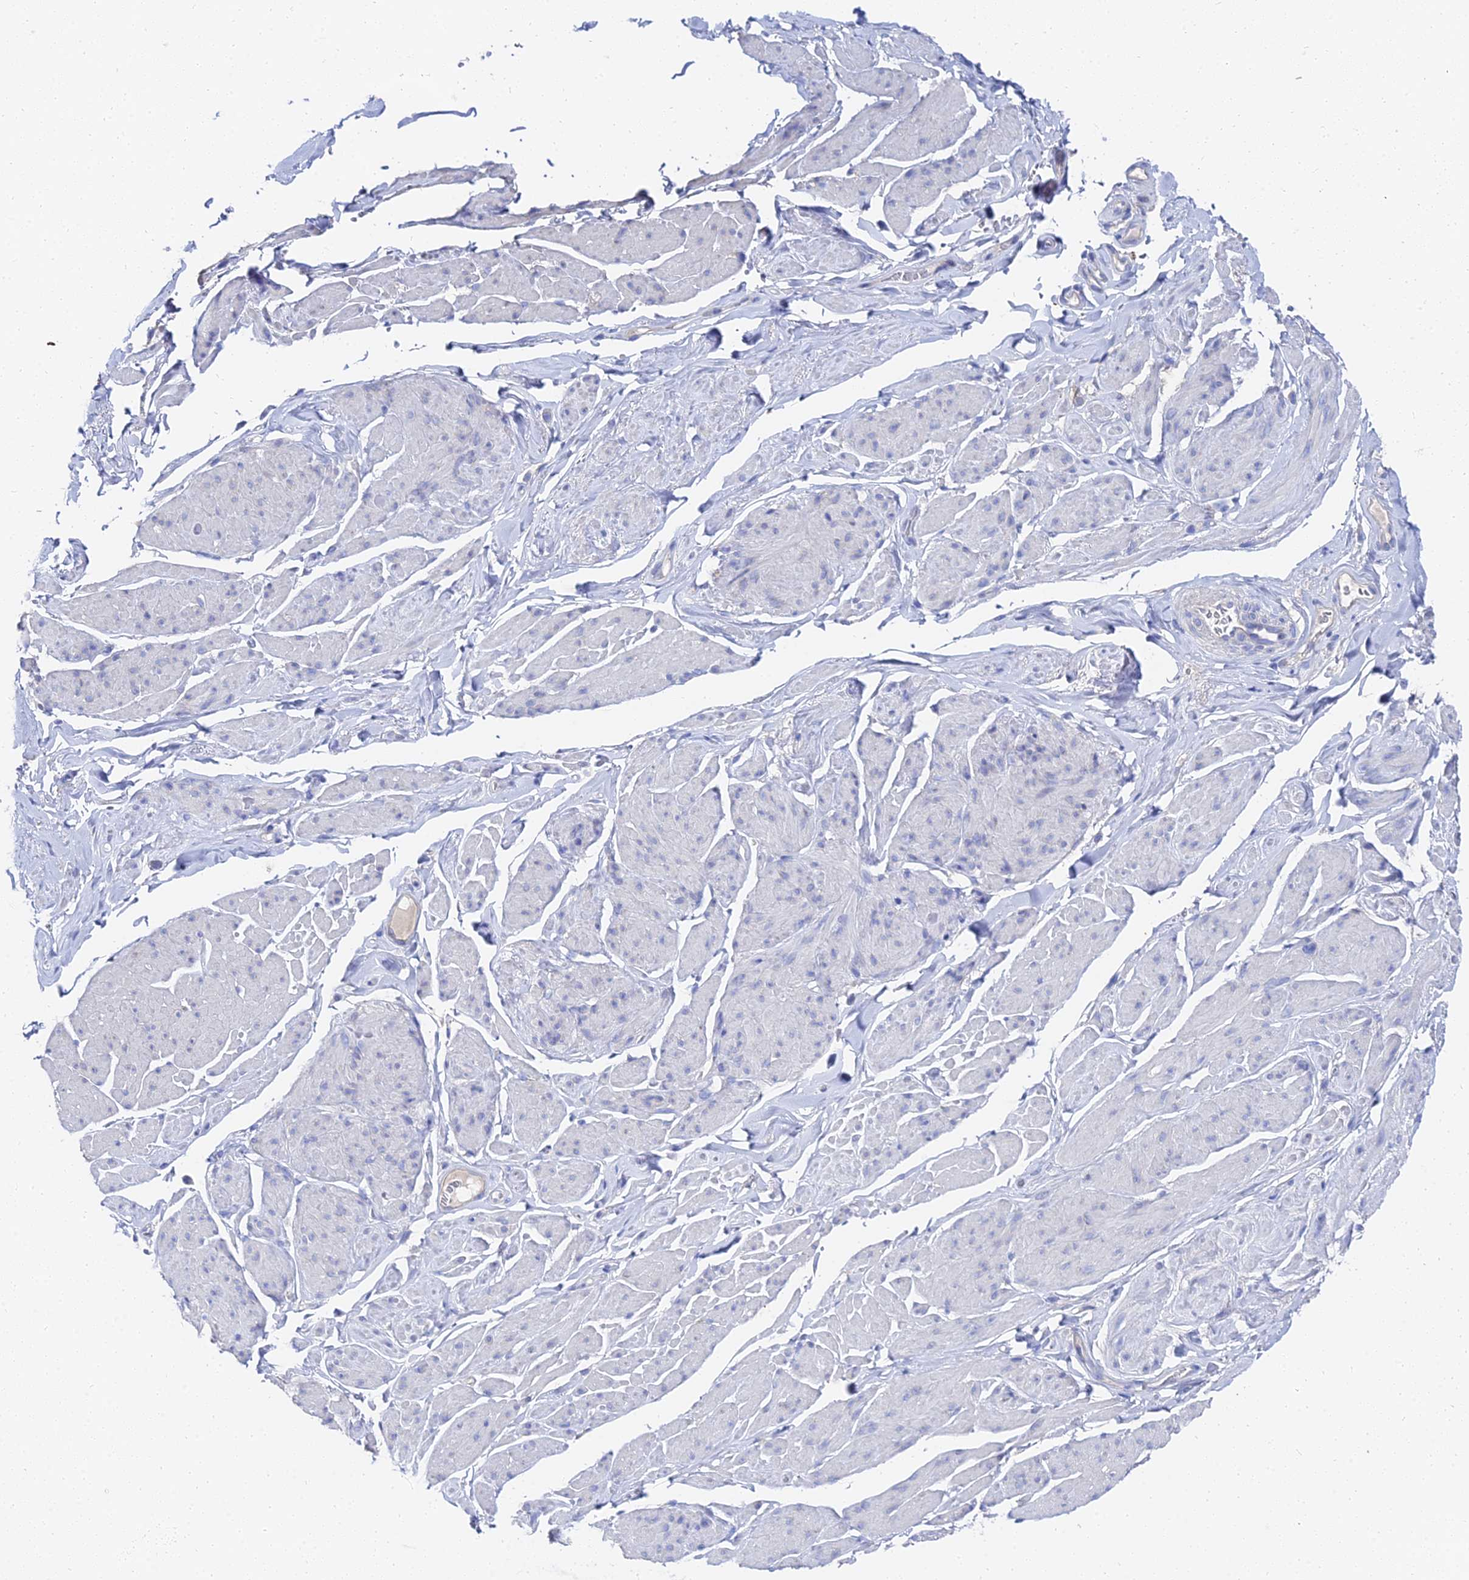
{"staining": {"intensity": "negative", "quantity": "none", "location": "none"}, "tissue": "smooth muscle", "cell_type": "Smooth muscle cells", "image_type": "normal", "snomed": [{"axis": "morphology", "description": "Normal tissue, NOS"}, {"axis": "topography", "description": "Smooth muscle"}, {"axis": "topography", "description": "Peripheral nerve tissue"}], "caption": "Protein analysis of benign smooth muscle displays no significant positivity in smooth muscle cells.", "gene": "PTTG1", "patient": {"sex": "male", "age": 69}}